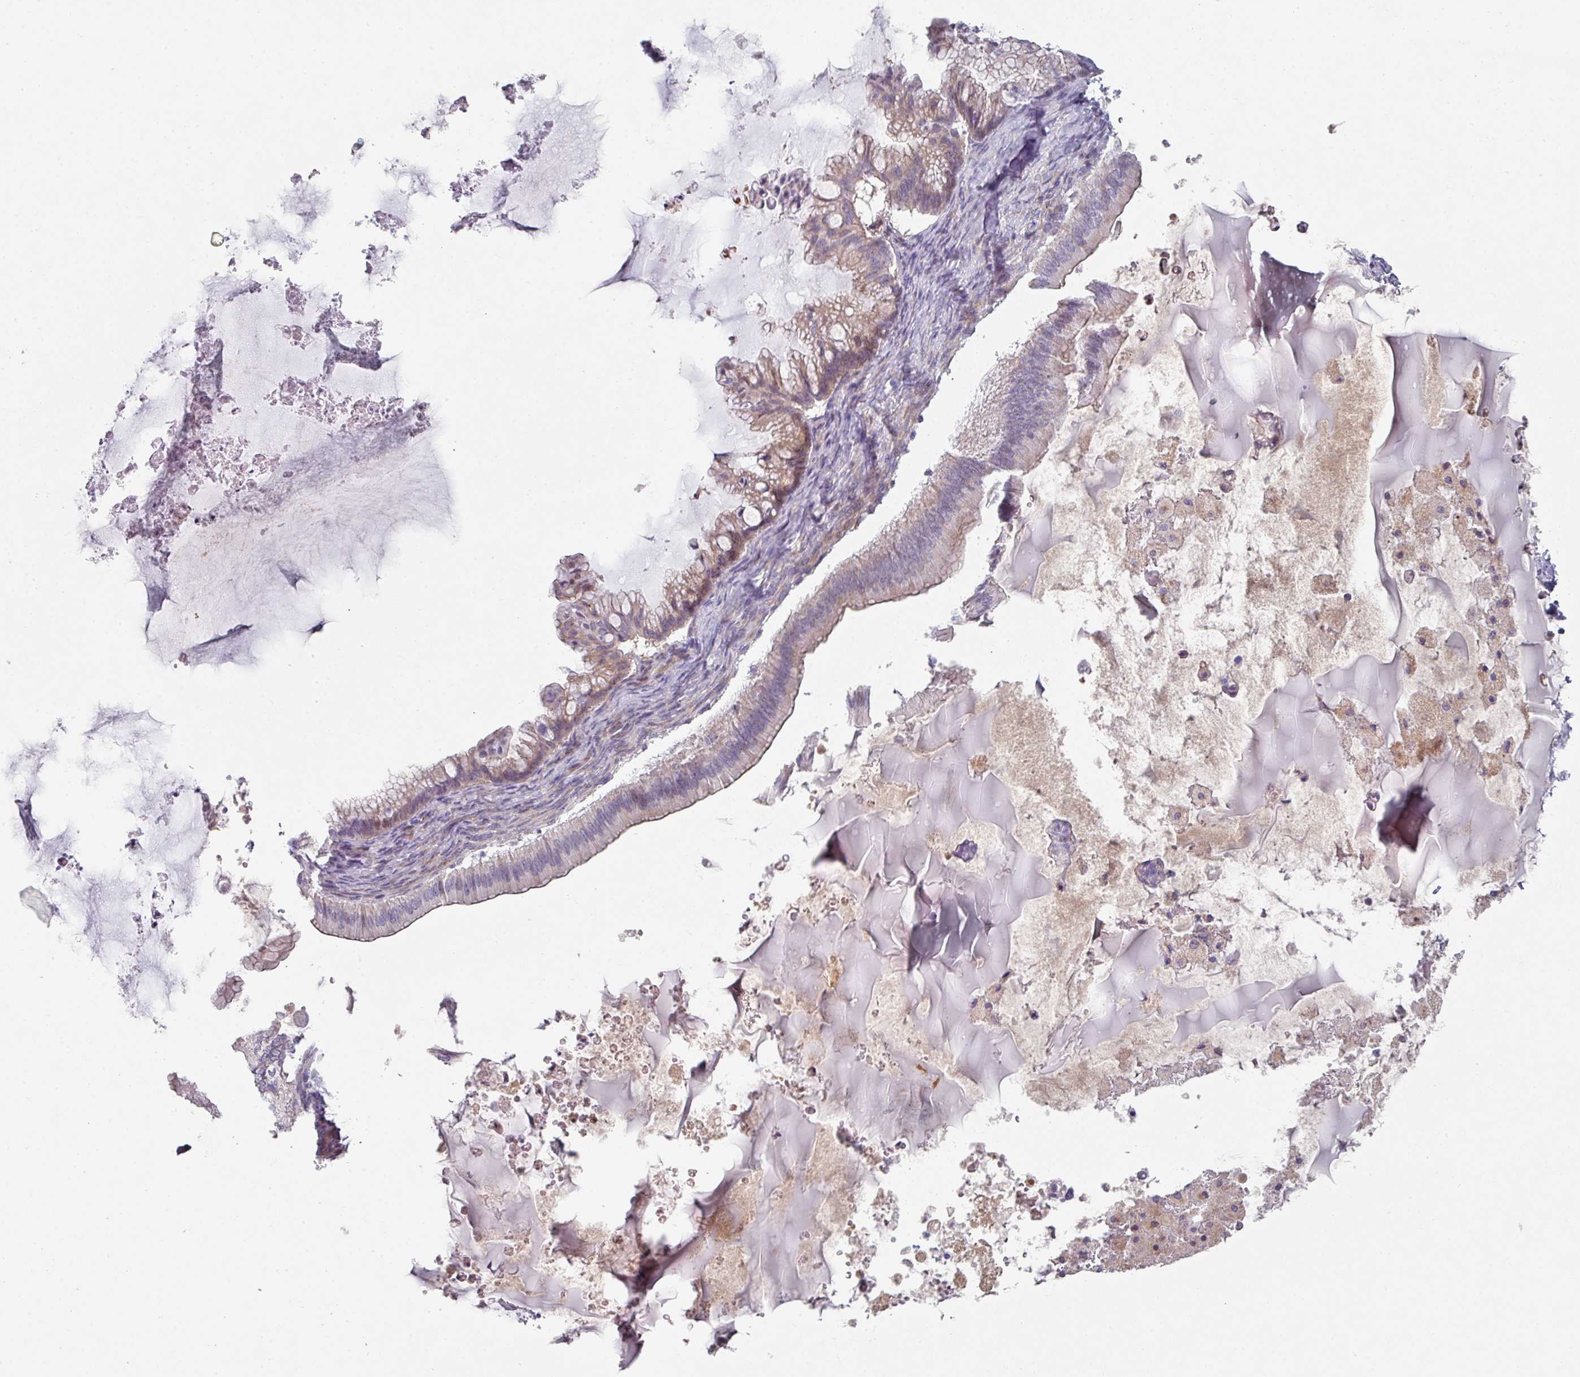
{"staining": {"intensity": "weak", "quantity": "25%-75%", "location": "cytoplasmic/membranous"}, "tissue": "ovarian cancer", "cell_type": "Tumor cells", "image_type": "cancer", "snomed": [{"axis": "morphology", "description": "Cystadenocarcinoma, mucinous, NOS"}, {"axis": "topography", "description": "Ovary"}], "caption": "A low amount of weak cytoplasmic/membranous staining is identified in about 25%-75% of tumor cells in mucinous cystadenocarcinoma (ovarian) tissue. Nuclei are stained in blue.", "gene": "WSB2", "patient": {"sex": "female", "age": 71}}